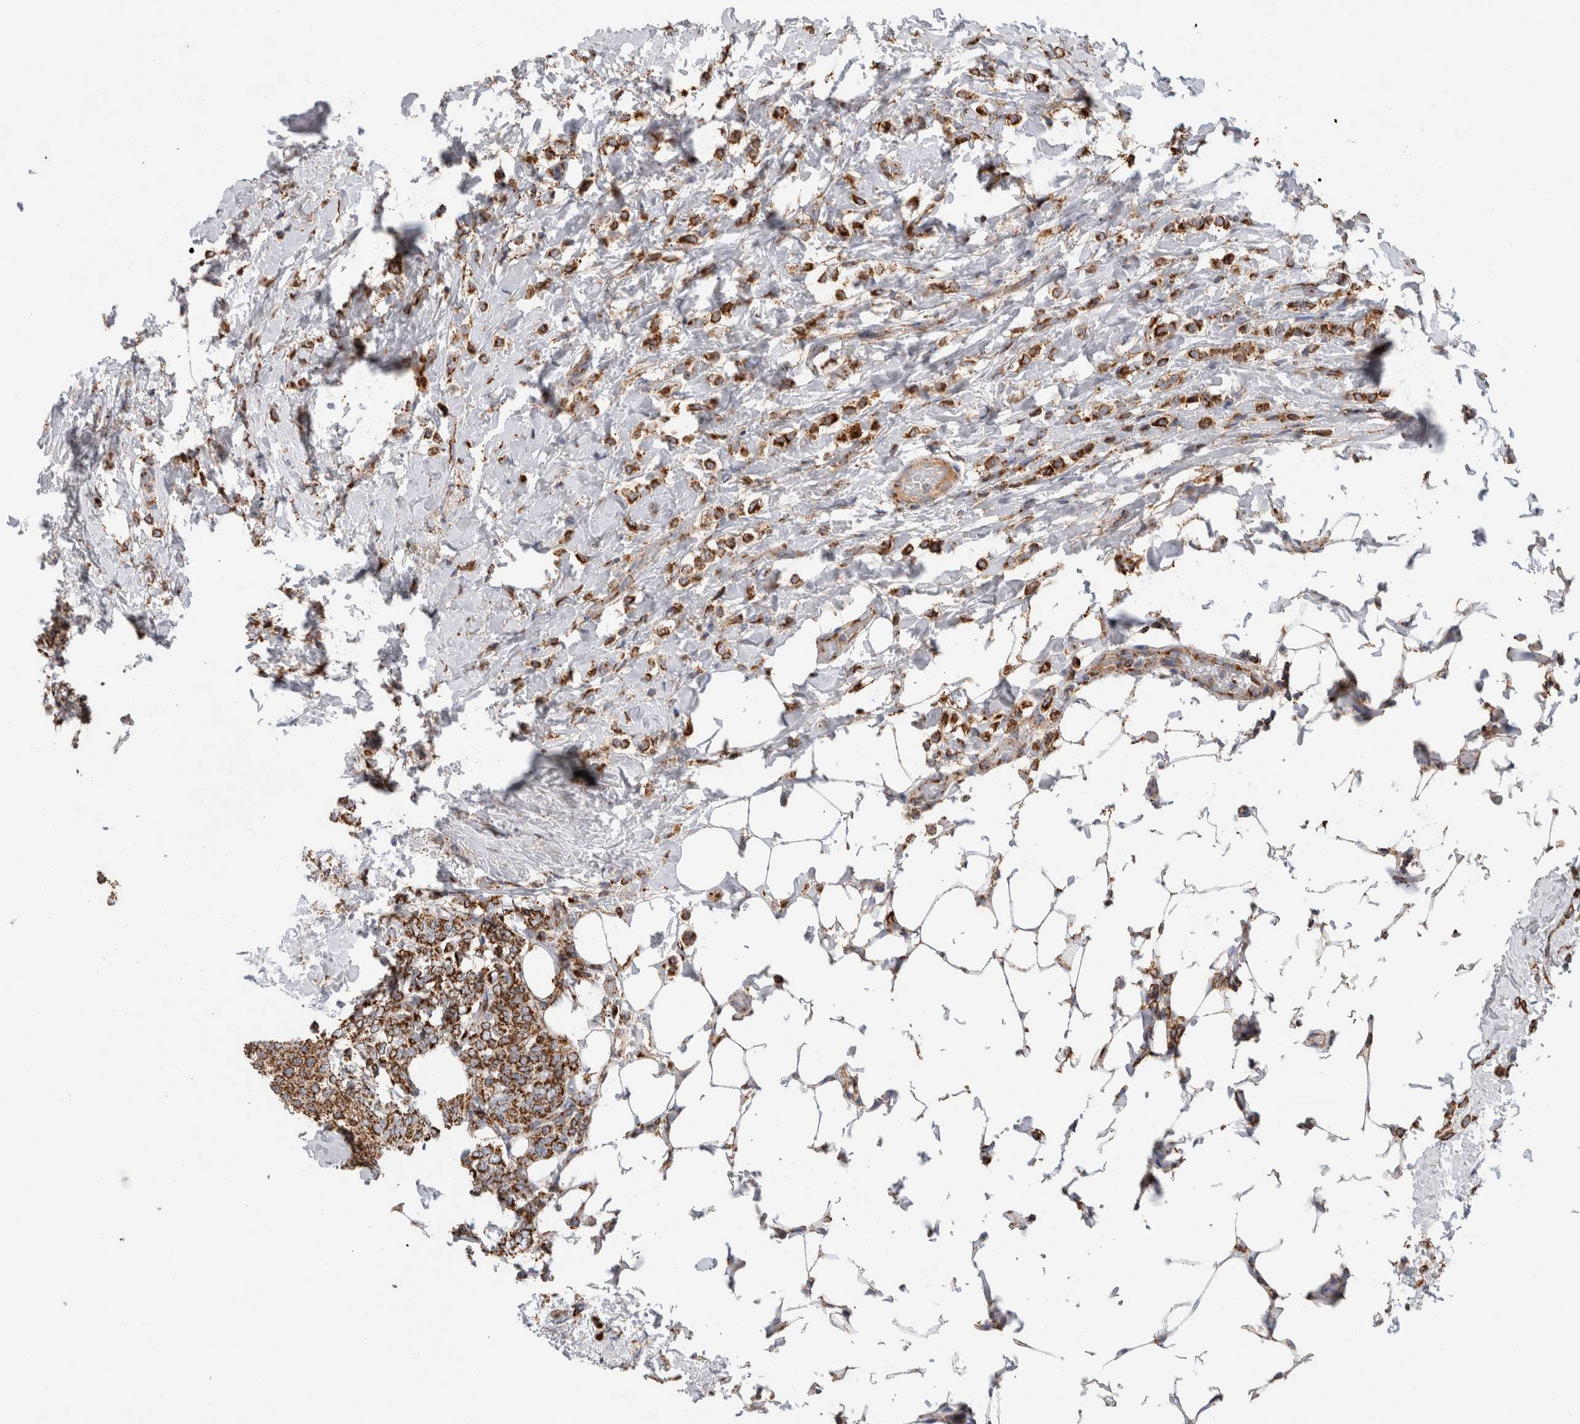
{"staining": {"intensity": "moderate", "quantity": ">75%", "location": "cytoplasmic/membranous"}, "tissue": "breast cancer", "cell_type": "Tumor cells", "image_type": "cancer", "snomed": [{"axis": "morphology", "description": "Lobular carcinoma"}, {"axis": "topography", "description": "Breast"}], "caption": "Protein staining of lobular carcinoma (breast) tissue displays moderate cytoplasmic/membranous expression in approximately >75% of tumor cells.", "gene": "IARS2", "patient": {"sex": "female", "age": 50}}